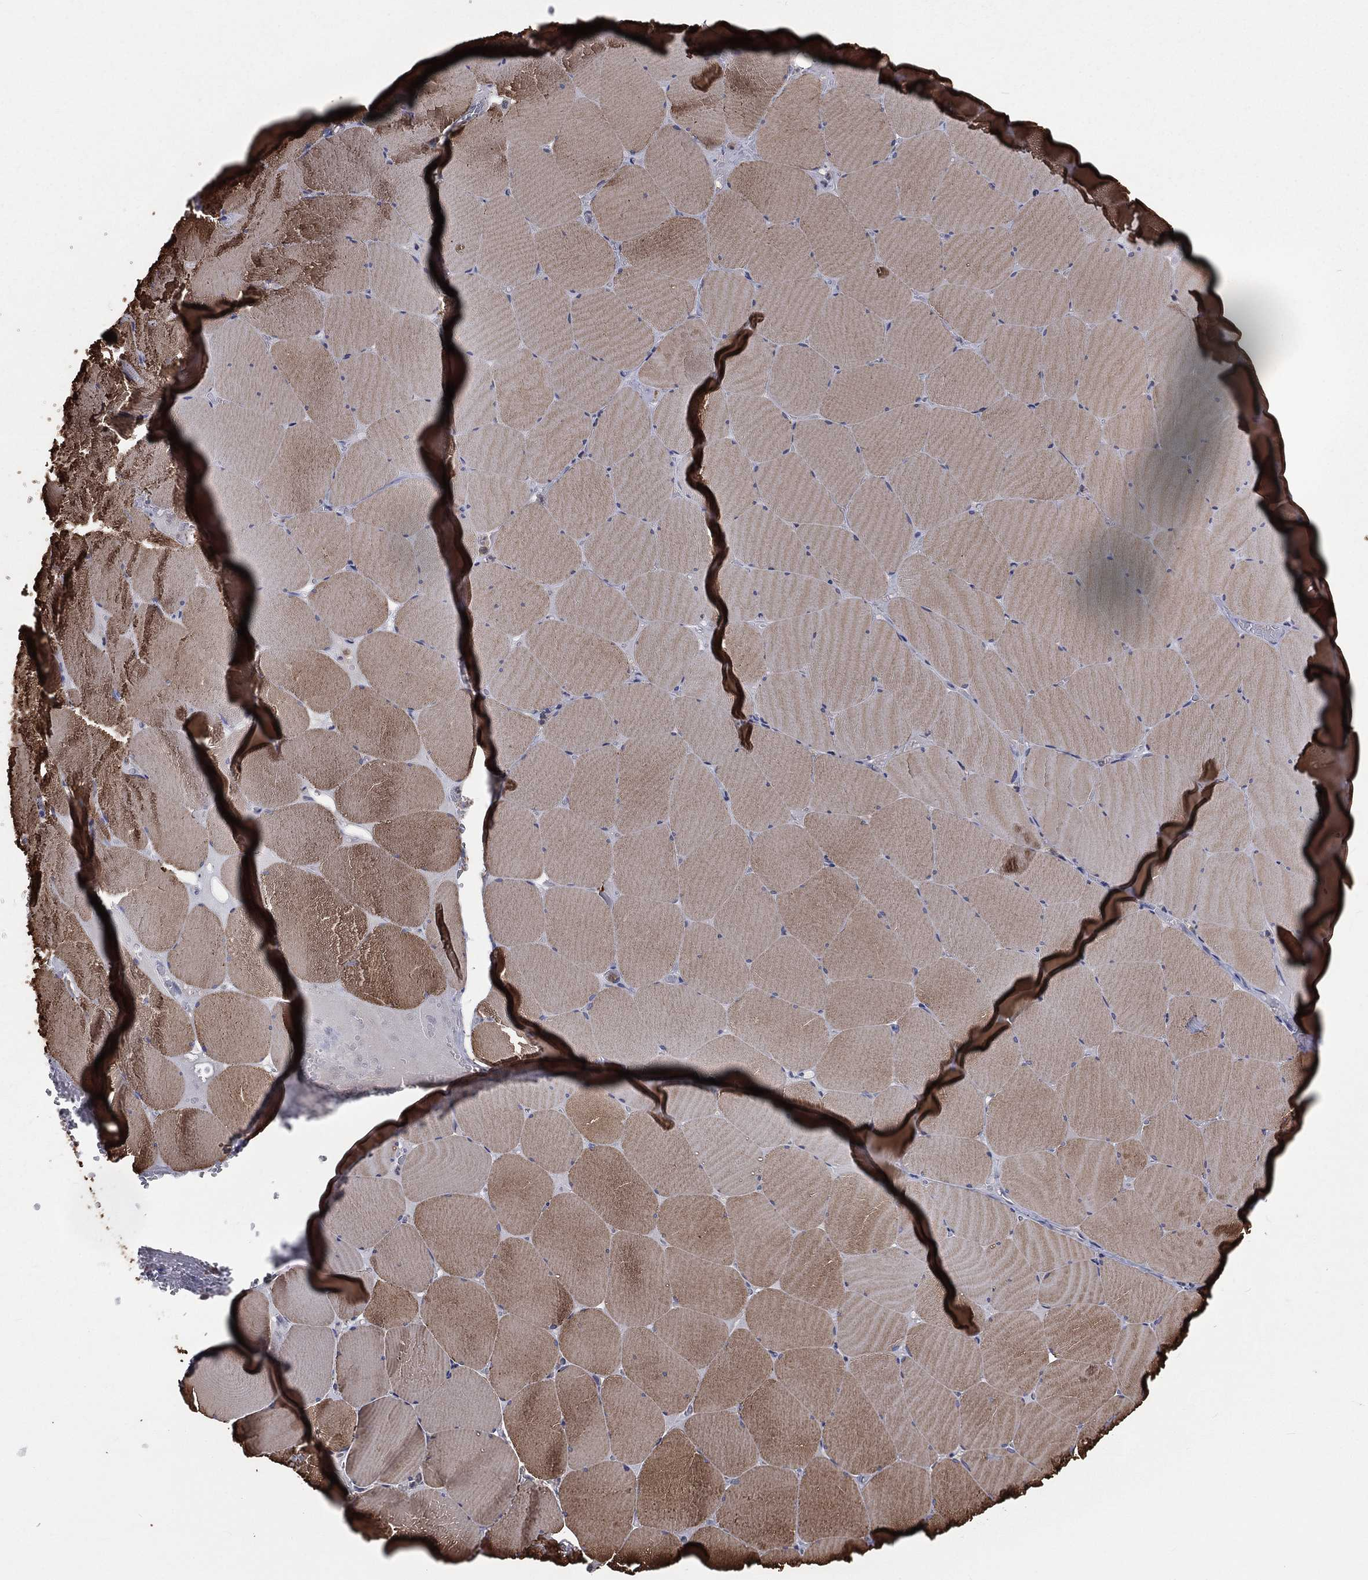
{"staining": {"intensity": "moderate", "quantity": "25%-75%", "location": "cytoplasmic/membranous"}, "tissue": "skeletal muscle", "cell_type": "Myocytes", "image_type": "normal", "snomed": [{"axis": "morphology", "description": "Normal tissue, NOS"}, {"axis": "morphology", "description": "Malignant melanoma, Metastatic site"}, {"axis": "topography", "description": "Skeletal muscle"}], "caption": "Immunohistochemical staining of normal skeletal muscle reveals moderate cytoplasmic/membranous protein staining in approximately 25%-75% of myocytes.", "gene": "TBC1D2", "patient": {"sex": "male", "age": 50}}